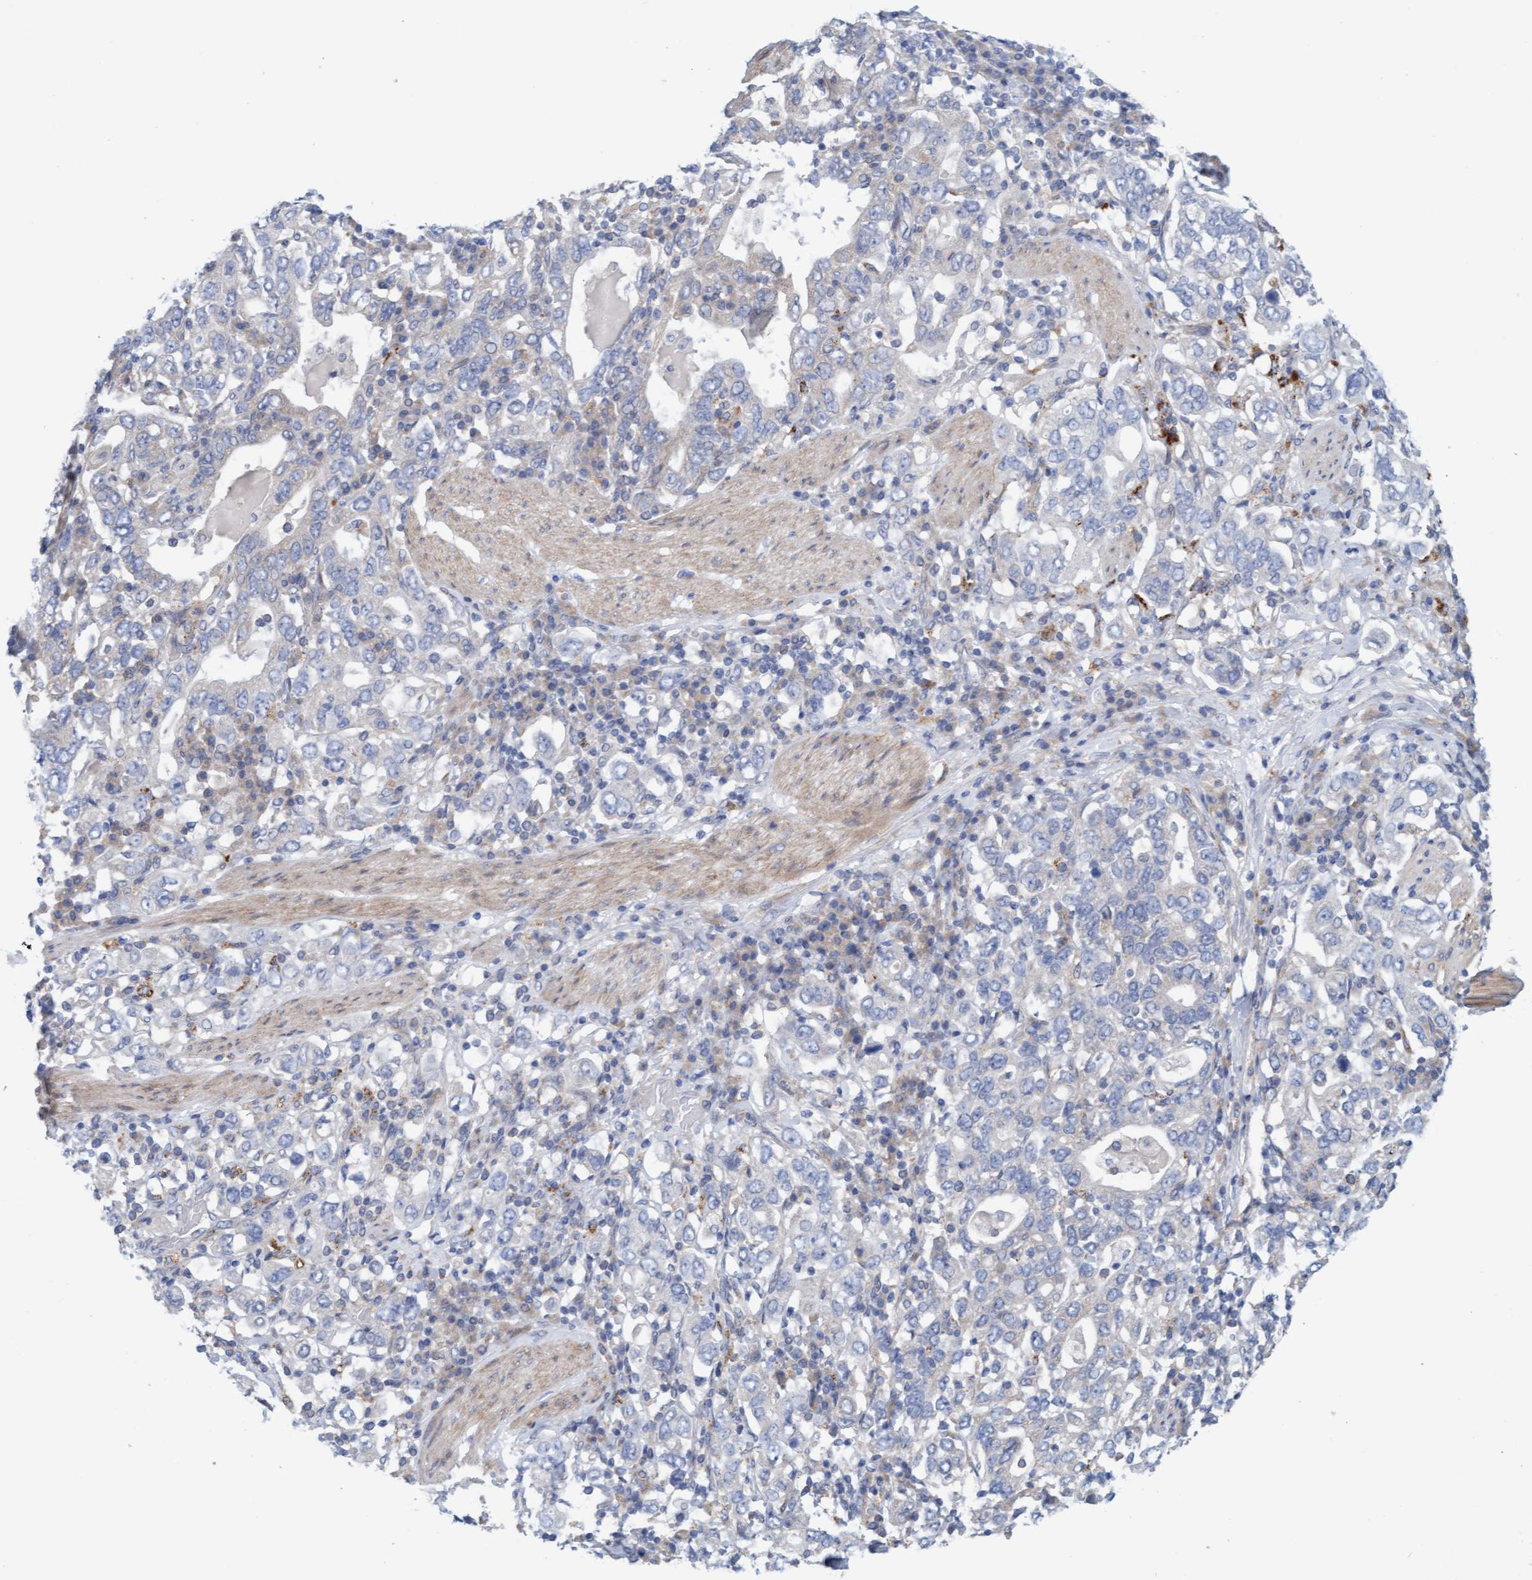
{"staining": {"intensity": "negative", "quantity": "none", "location": "none"}, "tissue": "stomach cancer", "cell_type": "Tumor cells", "image_type": "cancer", "snomed": [{"axis": "morphology", "description": "Adenocarcinoma, NOS"}, {"axis": "topography", "description": "Stomach, upper"}], "caption": "The histopathology image displays no significant expression in tumor cells of stomach cancer (adenocarcinoma).", "gene": "CDK5RAP3", "patient": {"sex": "male", "age": 62}}